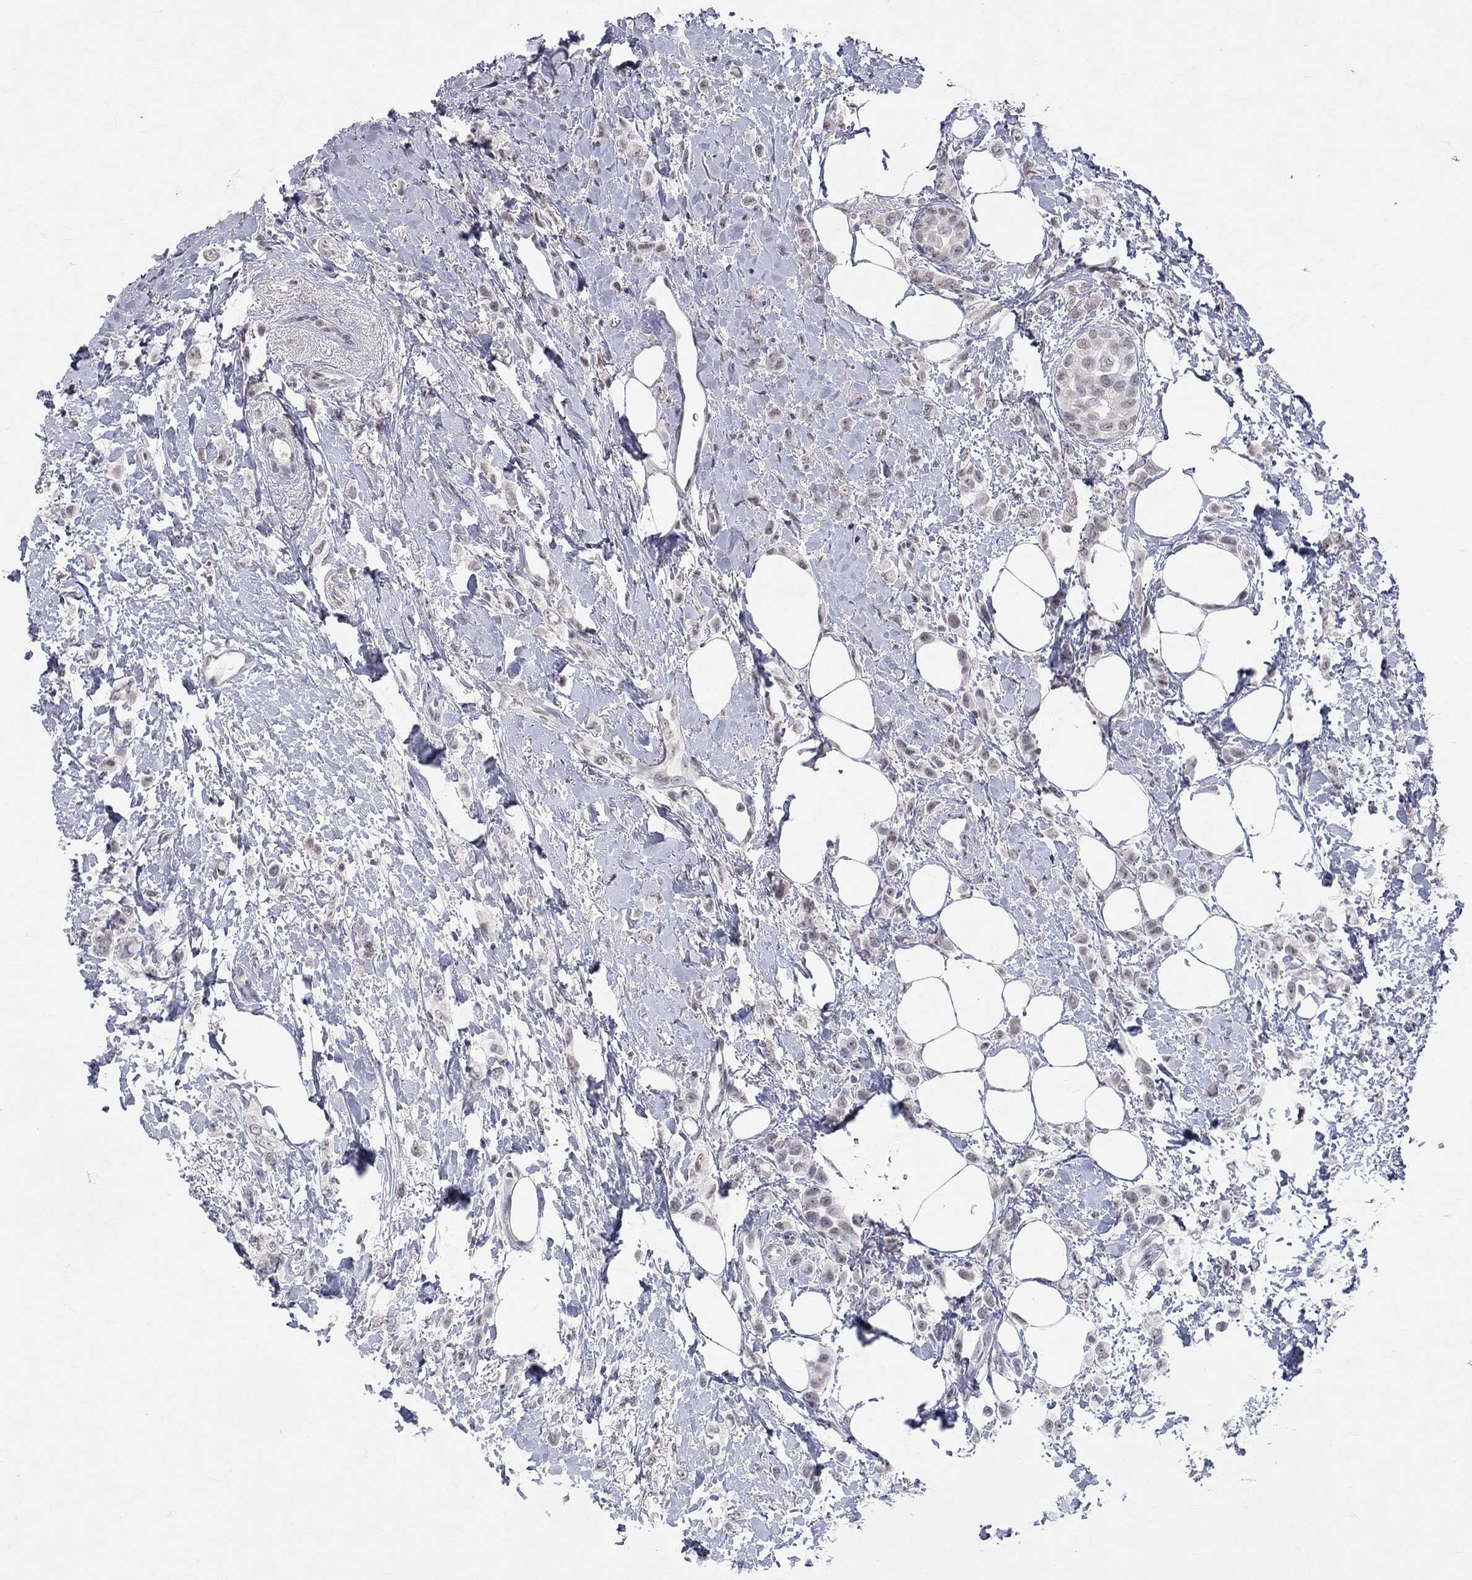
{"staining": {"intensity": "negative", "quantity": "none", "location": "none"}, "tissue": "breast cancer", "cell_type": "Tumor cells", "image_type": "cancer", "snomed": [{"axis": "morphology", "description": "Lobular carcinoma"}, {"axis": "topography", "description": "Breast"}], "caption": "Tumor cells are negative for brown protein staining in breast lobular carcinoma. The staining was performed using DAB to visualize the protein expression in brown, while the nuclei were stained in blue with hematoxylin (Magnification: 20x).", "gene": "TMEM143", "patient": {"sex": "female", "age": 66}}